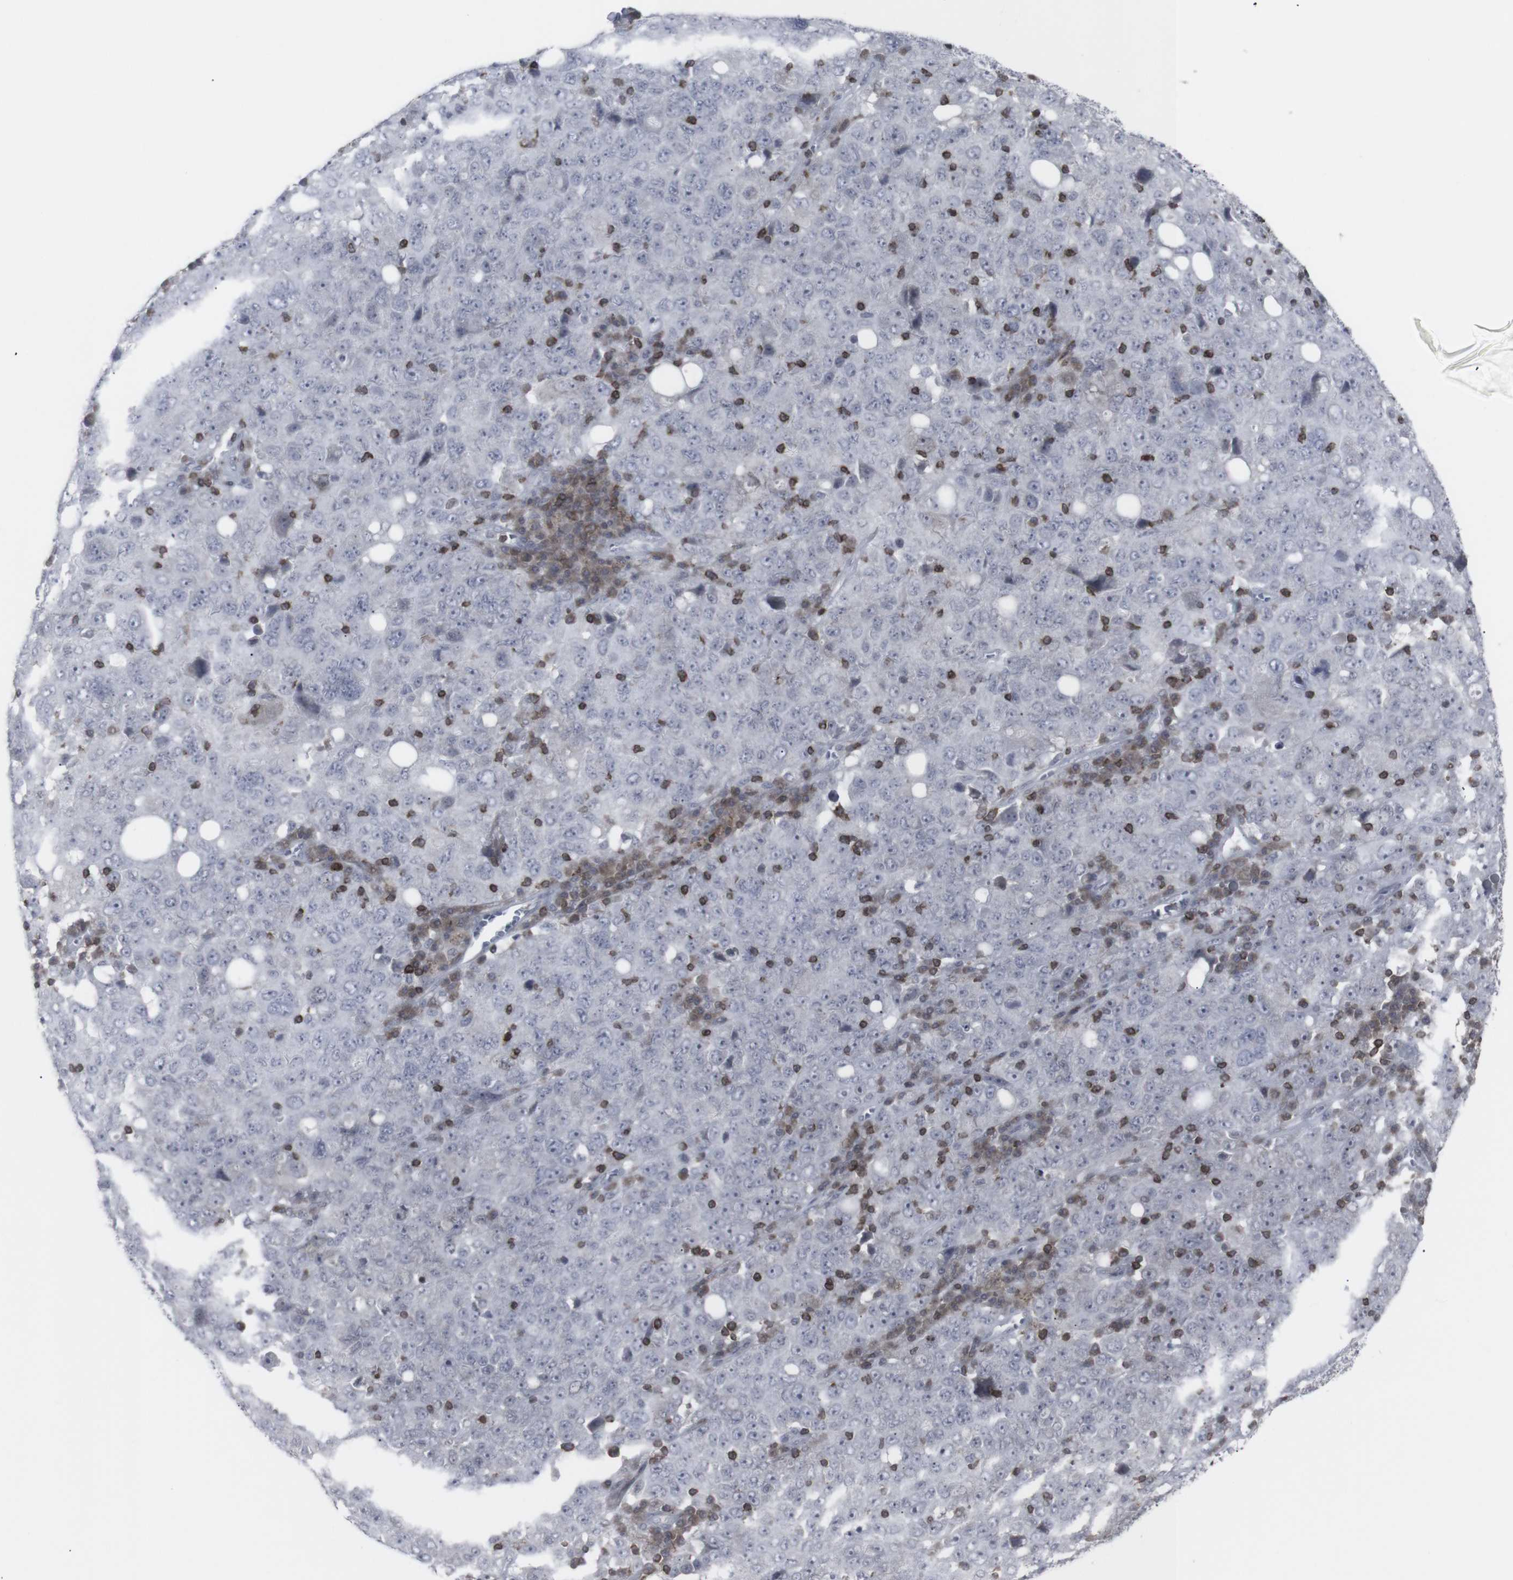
{"staining": {"intensity": "negative", "quantity": "none", "location": "none"}, "tissue": "ovarian cancer", "cell_type": "Tumor cells", "image_type": "cancer", "snomed": [{"axis": "morphology", "description": "Carcinoma, endometroid"}, {"axis": "topography", "description": "Ovary"}], "caption": "This is an immunohistochemistry image of human ovarian cancer (endometroid carcinoma). There is no expression in tumor cells.", "gene": "APOBEC2", "patient": {"sex": "female", "age": 62}}